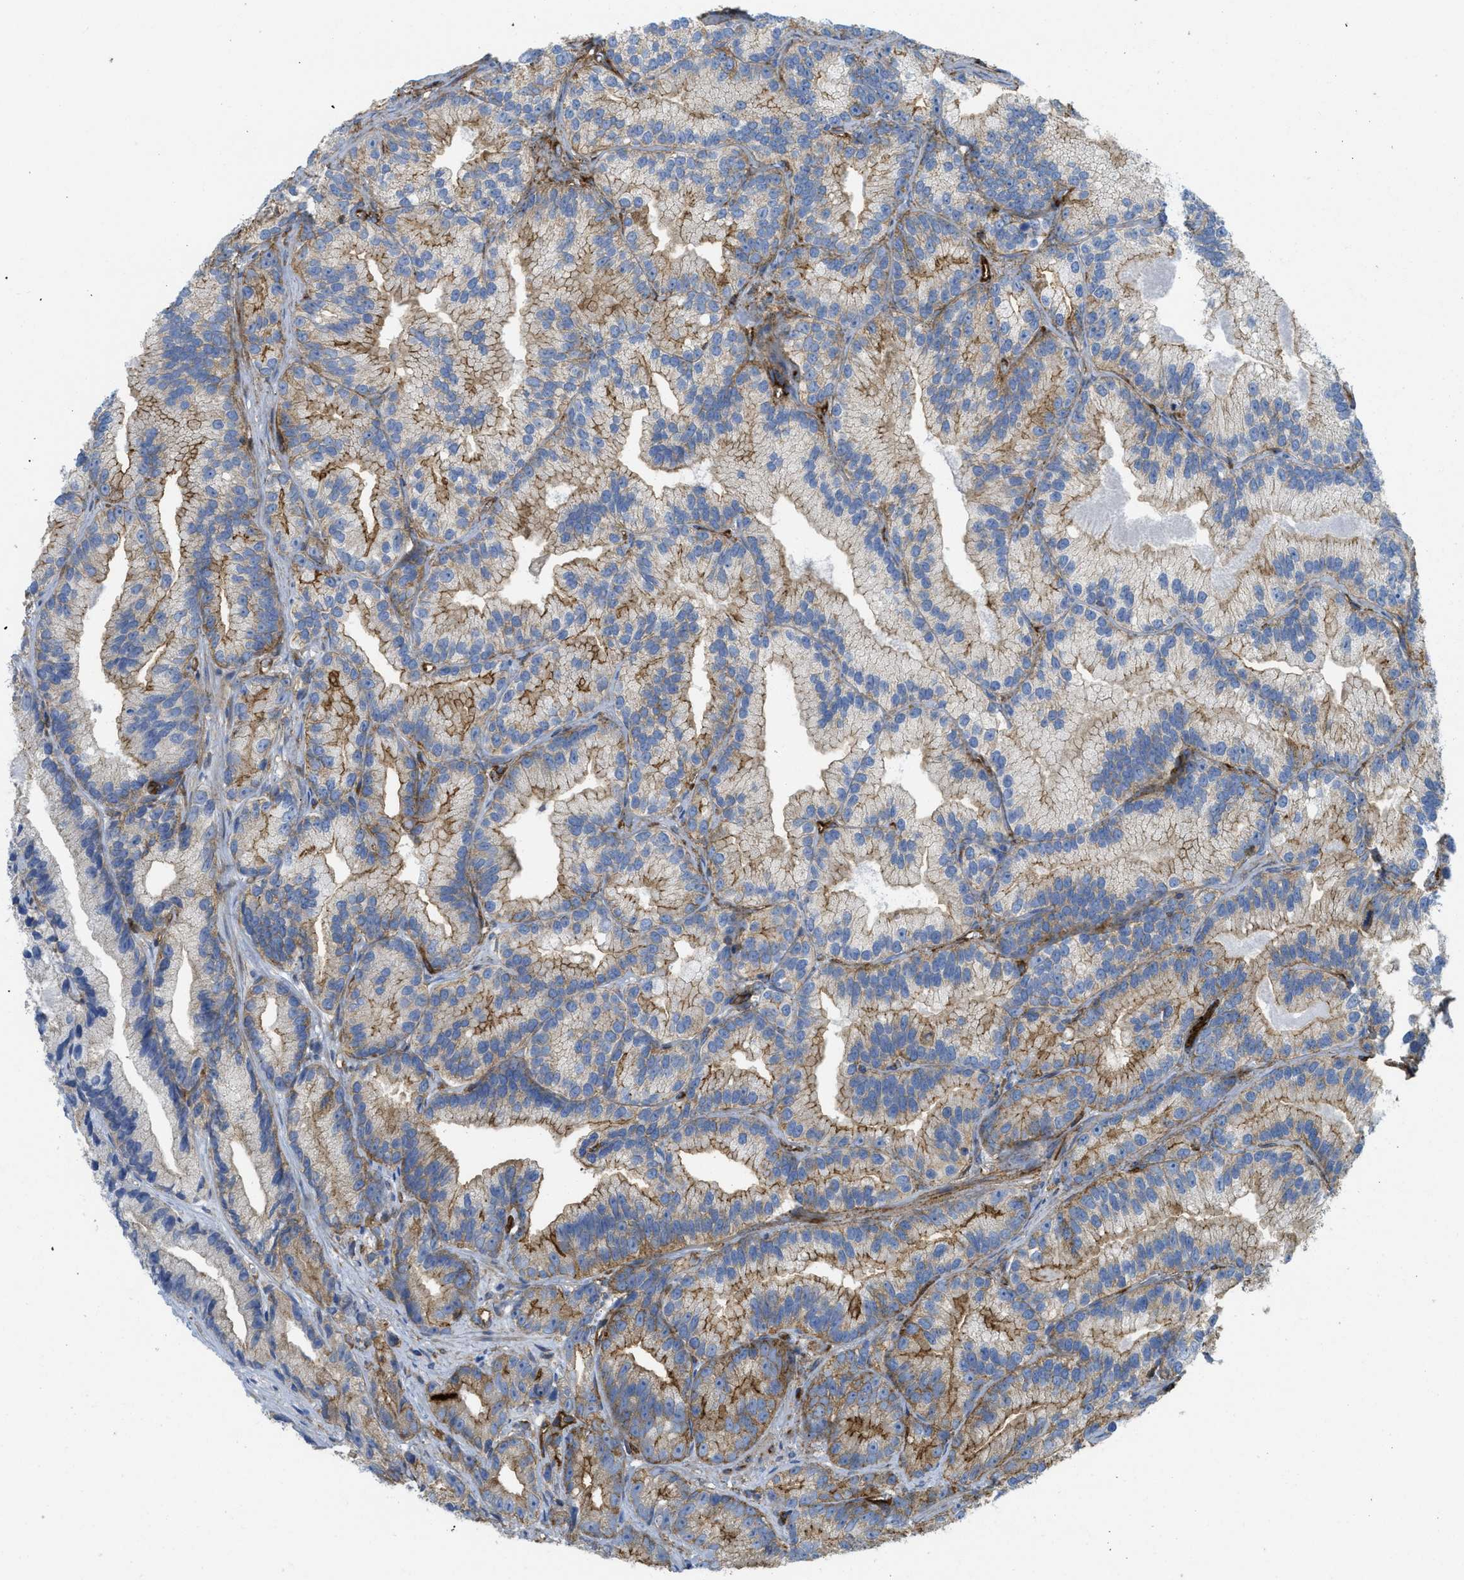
{"staining": {"intensity": "moderate", "quantity": "25%-75%", "location": "cytoplasmic/membranous"}, "tissue": "prostate cancer", "cell_type": "Tumor cells", "image_type": "cancer", "snomed": [{"axis": "morphology", "description": "Adenocarcinoma, Low grade"}, {"axis": "topography", "description": "Prostate"}], "caption": "Protein expression analysis of low-grade adenocarcinoma (prostate) shows moderate cytoplasmic/membranous expression in about 25%-75% of tumor cells. (brown staining indicates protein expression, while blue staining denotes nuclei).", "gene": "HIP1", "patient": {"sex": "male", "age": 89}}